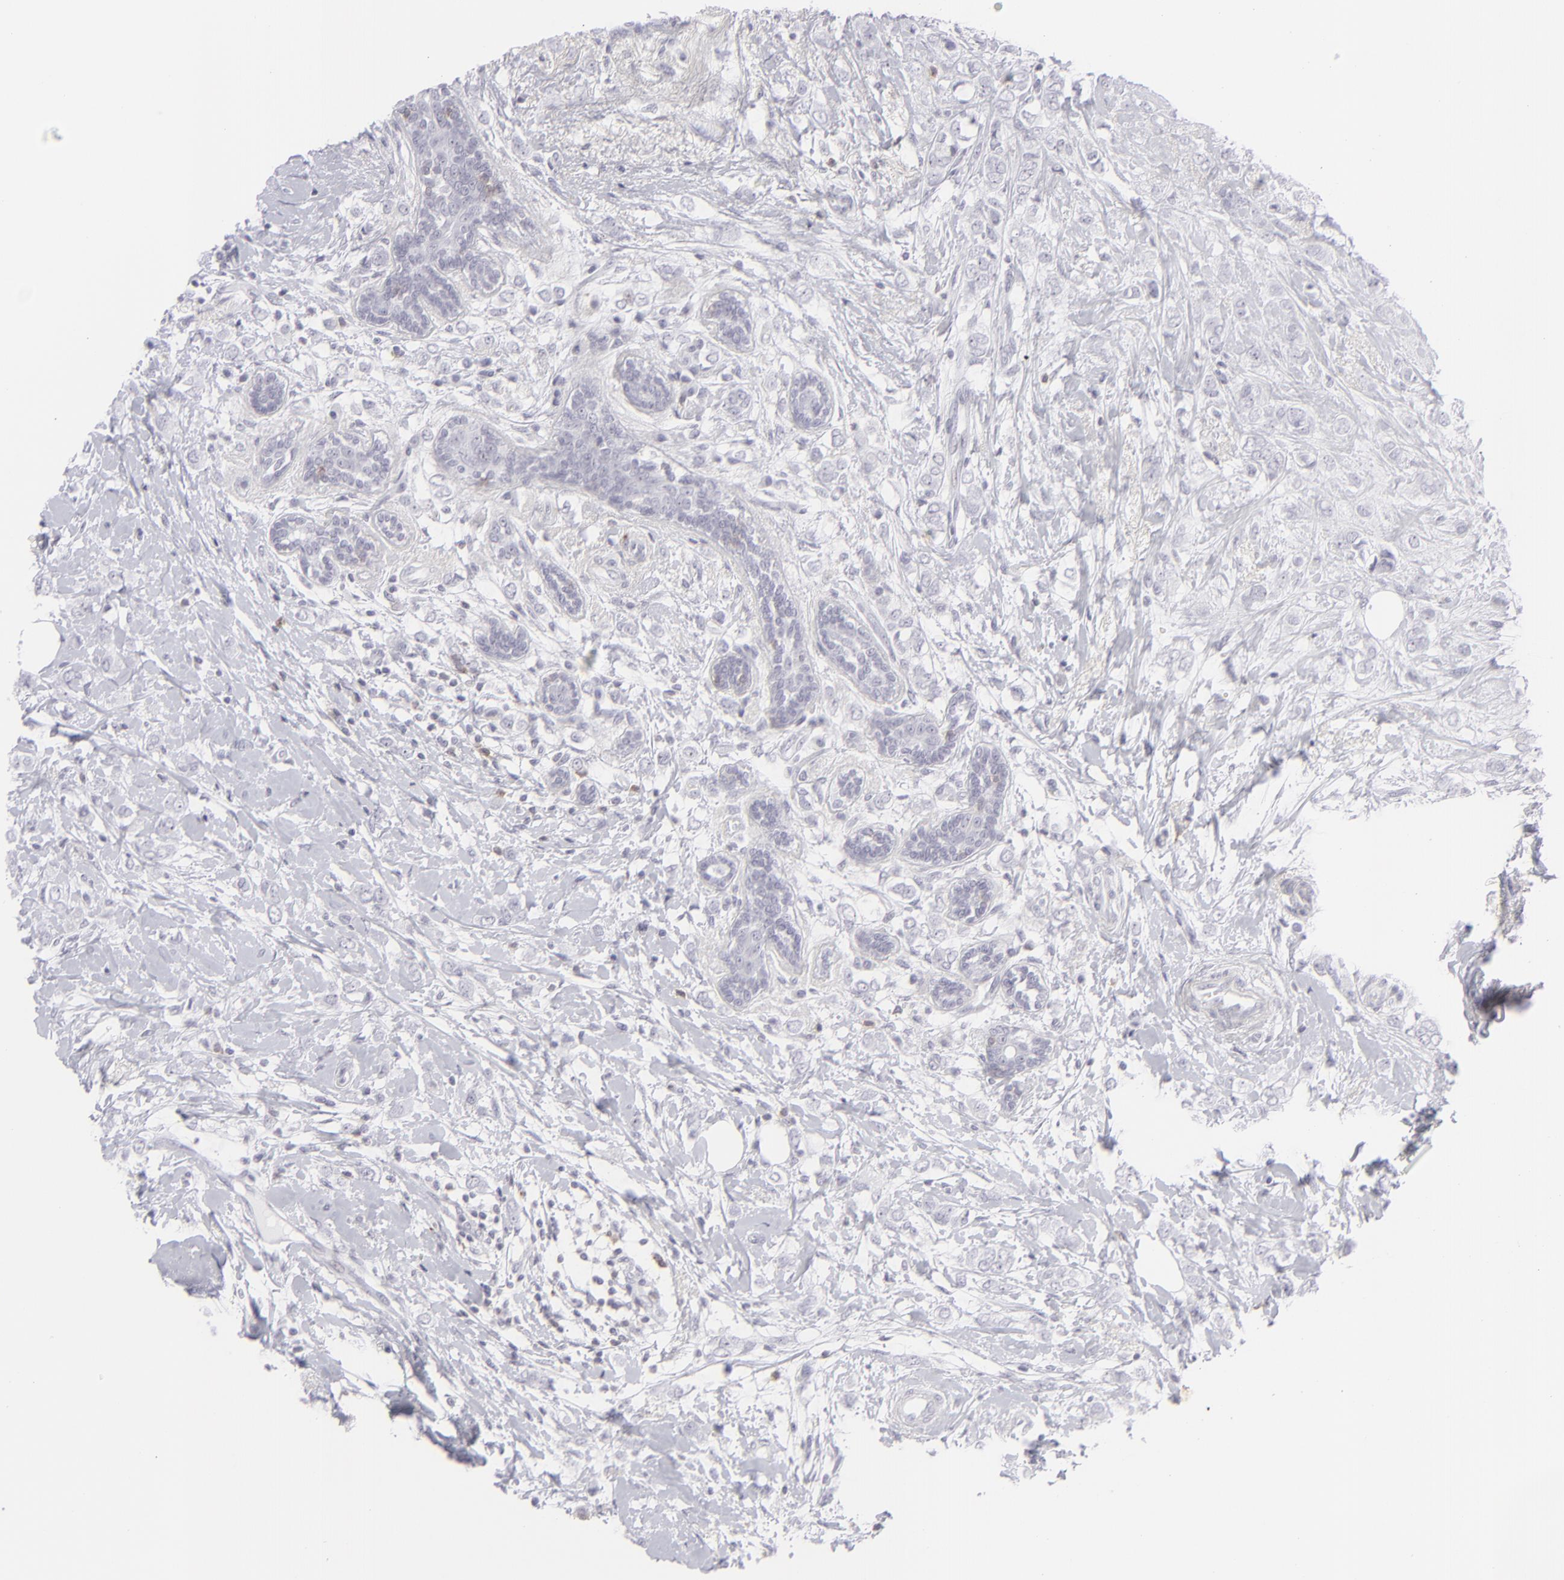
{"staining": {"intensity": "negative", "quantity": "none", "location": "none"}, "tissue": "breast cancer", "cell_type": "Tumor cells", "image_type": "cancer", "snomed": [{"axis": "morphology", "description": "Normal tissue, NOS"}, {"axis": "morphology", "description": "Lobular carcinoma"}, {"axis": "topography", "description": "Breast"}], "caption": "Breast cancer (lobular carcinoma) stained for a protein using immunohistochemistry (IHC) displays no positivity tumor cells.", "gene": "CD7", "patient": {"sex": "female", "age": 47}}